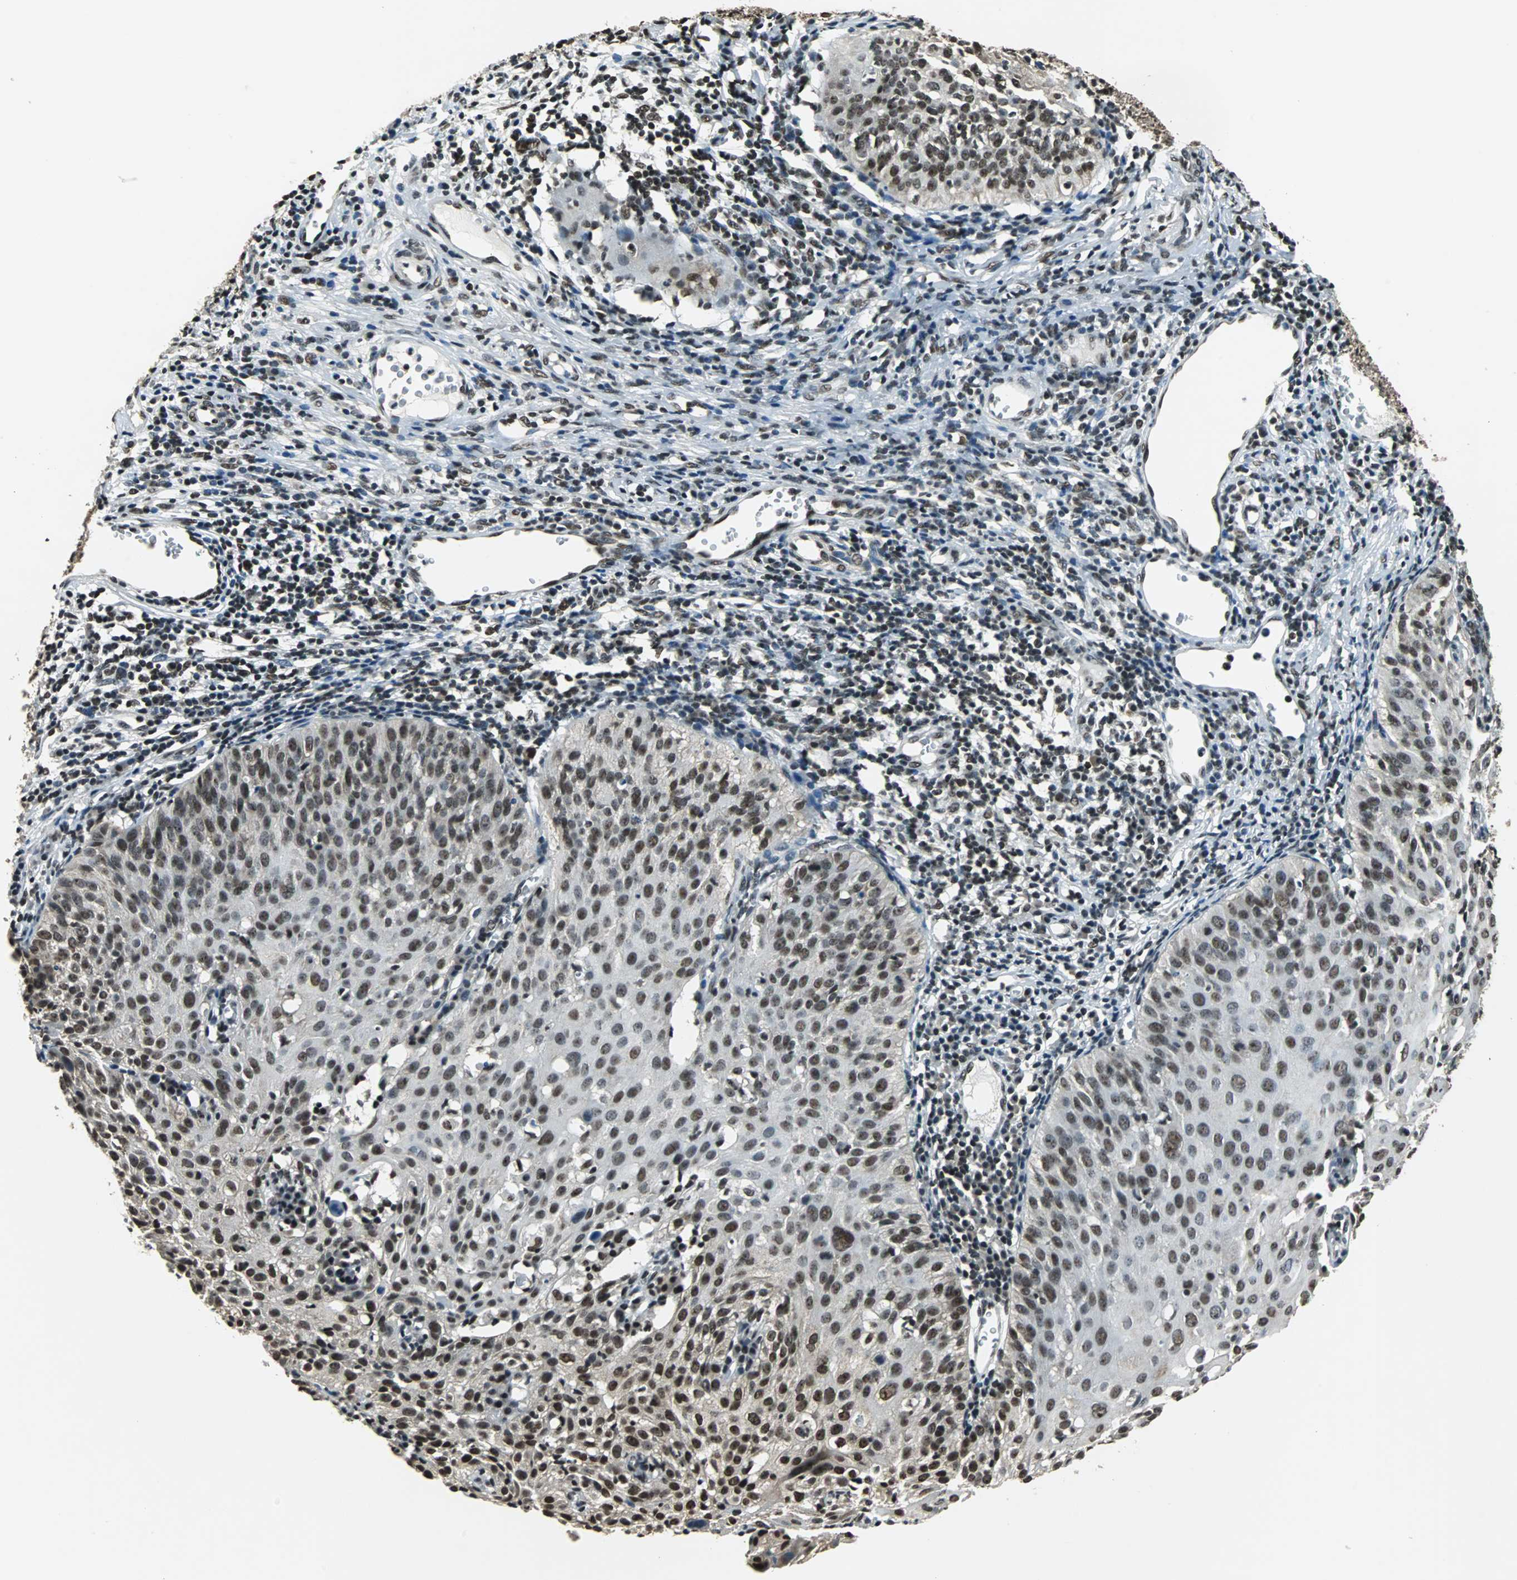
{"staining": {"intensity": "moderate", "quantity": ">75%", "location": "cytoplasmic/membranous,nuclear"}, "tissue": "cervical cancer", "cell_type": "Tumor cells", "image_type": "cancer", "snomed": [{"axis": "morphology", "description": "Squamous cell carcinoma, NOS"}, {"axis": "topography", "description": "Cervix"}], "caption": "A medium amount of moderate cytoplasmic/membranous and nuclear staining is appreciated in about >75% of tumor cells in cervical cancer tissue.", "gene": "RBM14", "patient": {"sex": "female", "age": 38}}